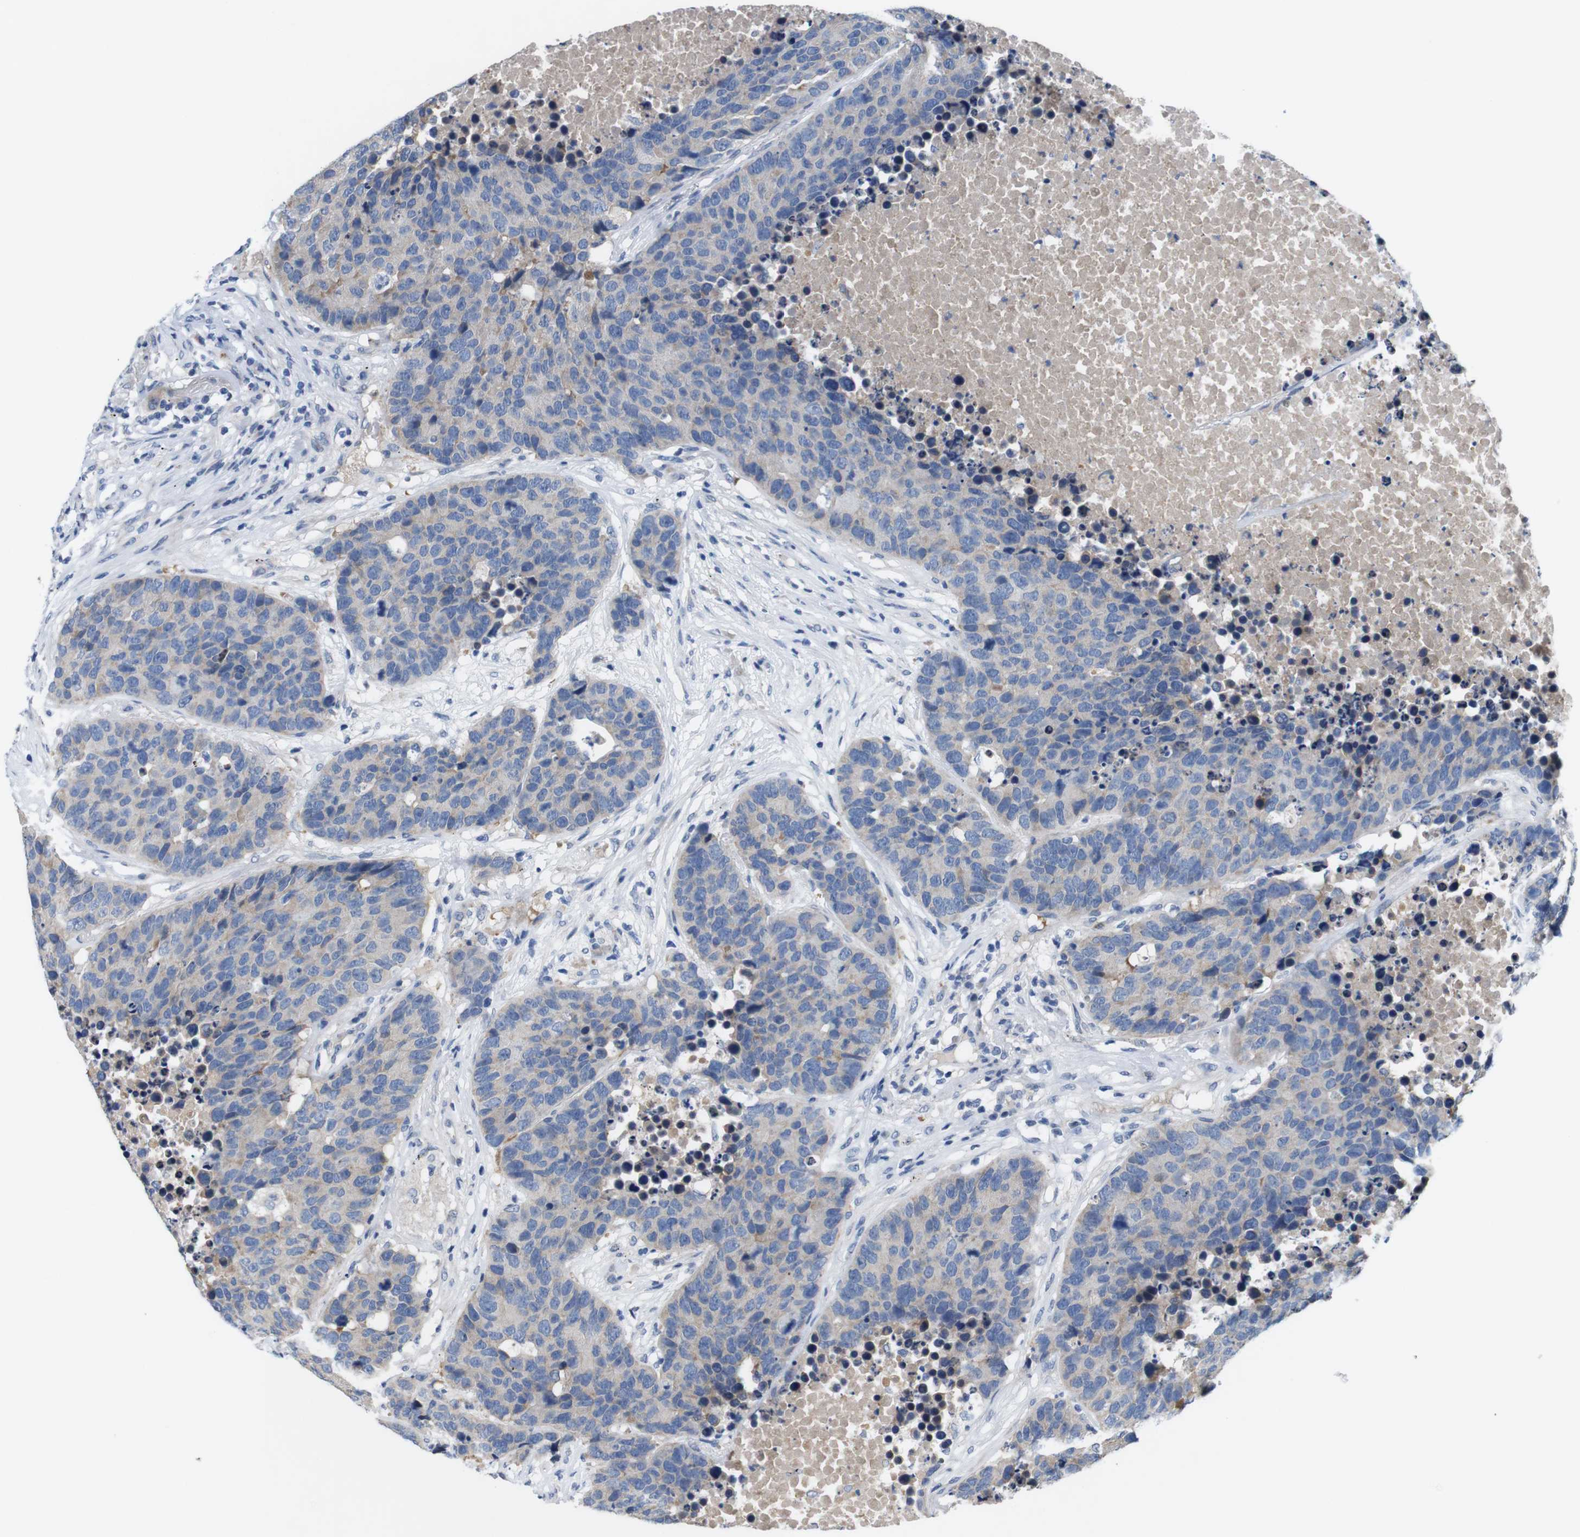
{"staining": {"intensity": "weak", "quantity": ">75%", "location": "cytoplasmic/membranous"}, "tissue": "carcinoid", "cell_type": "Tumor cells", "image_type": "cancer", "snomed": [{"axis": "morphology", "description": "Carcinoid, malignant, NOS"}, {"axis": "topography", "description": "Lung"}], "caption": "Protein staining demonstrates weak cytoplasmic/membranous positivity in about >75% of tumor cells in carcinoid (malignant). (brown staining indicates protein expression, while blue staining denotes nuclei).", "gene": "C1RL", "patient": {"sex": "male", "age": 60}}